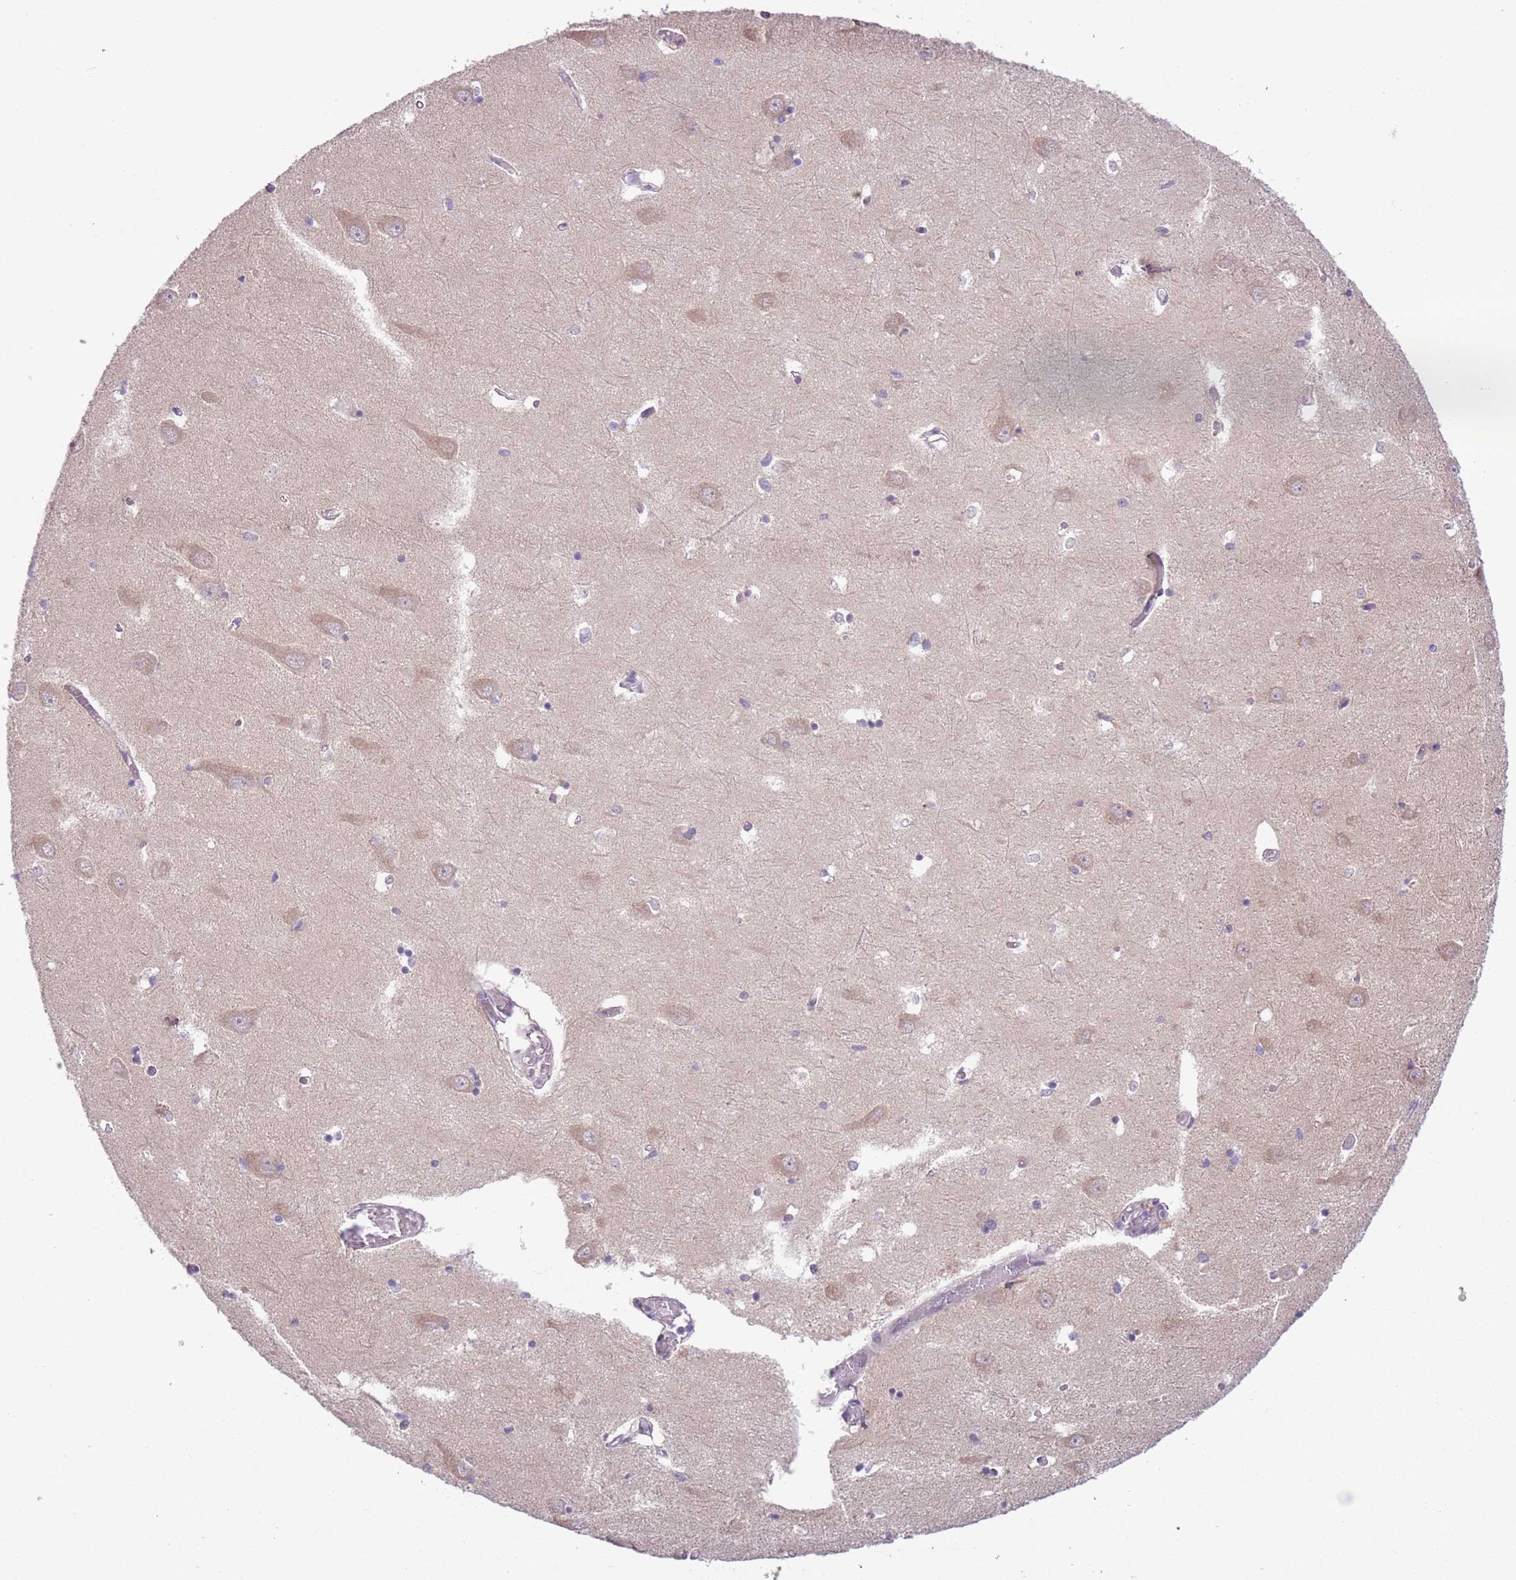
{"staining": {"intensity": "negative", "quantity": "none", "location": "none"}, "tissue": "hippocampus", "cell_type": "Glial cells", "image_type": "normal", "snomed": [{"axis": "morphology", "description": "Normal tissue, NOS"}, {"axis": "topography", "description": "Hippocampus"}], "caption": "A photomicrograph of hippocampus stained for a protein exhibits no brown staining in glial cells.", "gene": "CCND2", "patient": {"sex": "male", "age": 70}}